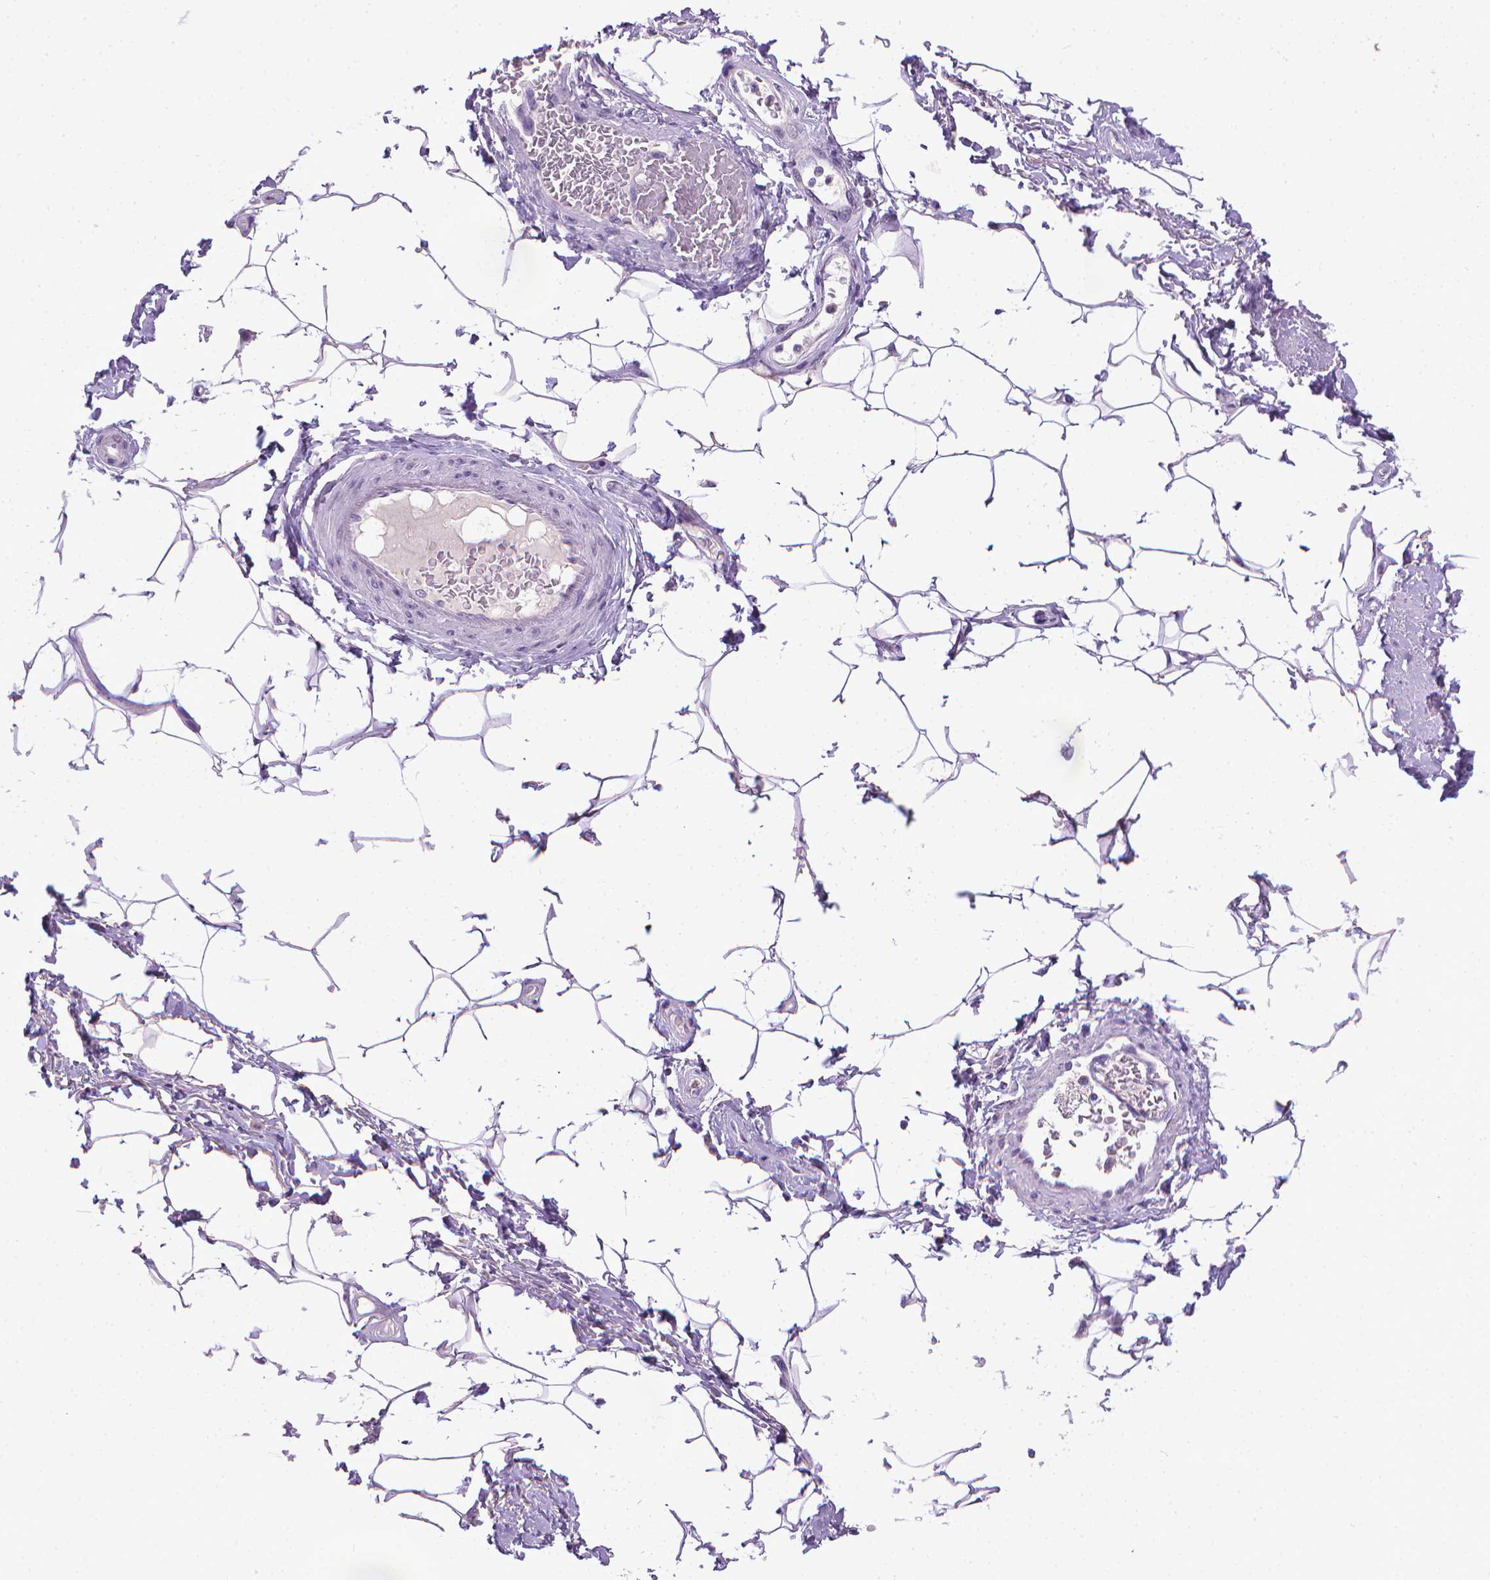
{"staining": {"intensity": "negative", "quantity": "none", "location": "none"}, "tissue": "adipose tissue", "cell_type": "Adipocytes", "image_type": "normal", "snomed": [{"axis": "morphology", "description": "Normal tissue, NOS"}, {"axis": "topography", "description": "Peripheral nerve tissue"}], "caption": "Immunohistochemistry (IHC) photomicrograph of unremarkable human adipose tissue stained for a protein (brown), which displays no expression in adipocytes.", "gene": "KMO", "patient": {"sex": "male", "age": 51}}